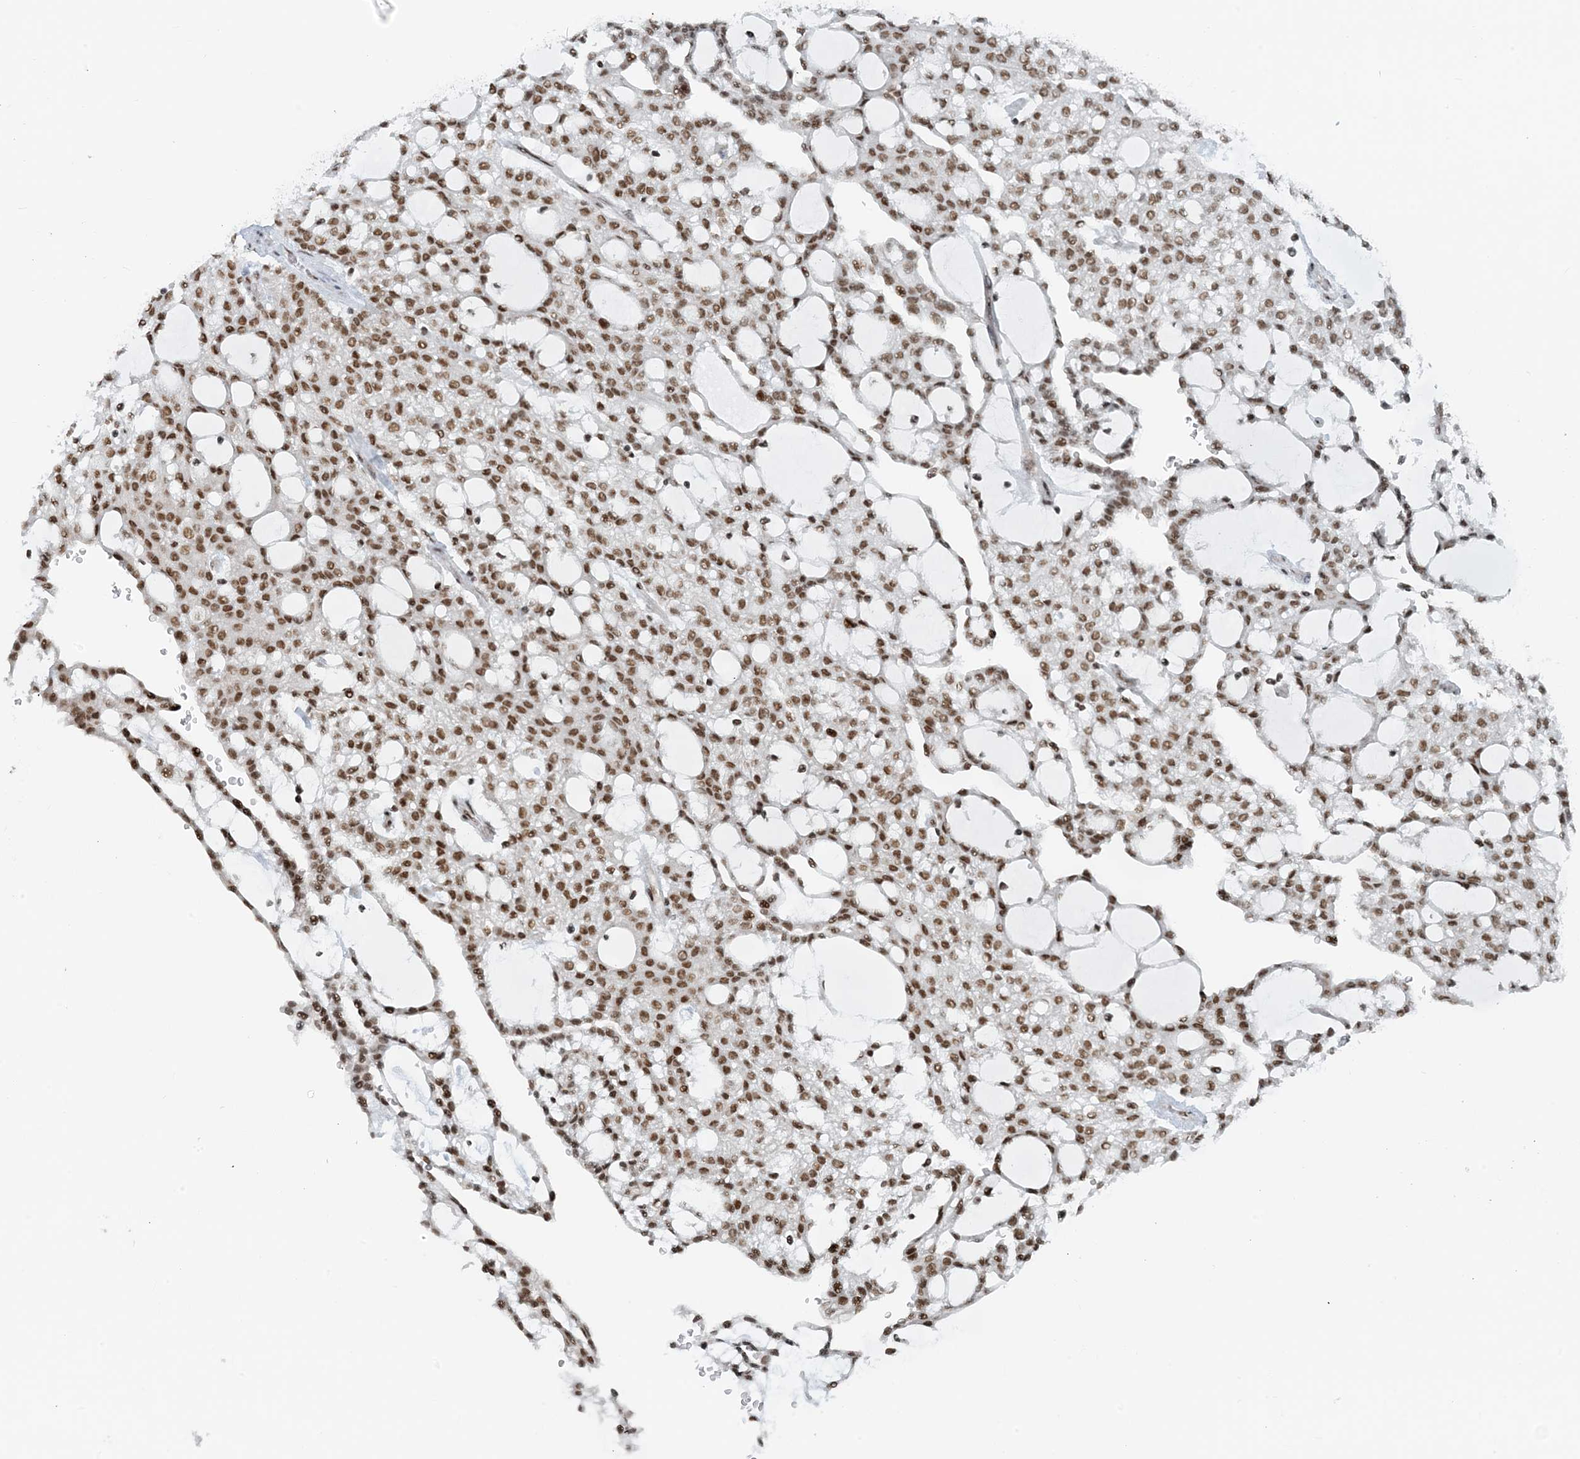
{"staining": {"intensity": "moderate", "quantity": ">75%", "location": "nuclear"}, "tissue": "renal cancer", "cell_type": "Tumor cells", "image_type": "cancer", "snomed": [{"axis": "morphology", "description": "Adenocarcinoma, NOS"}, {"axis": "topography", "description": "Kidney"}], "caption": "A micrograph showing moderate nuclear positivity in about >75% of tumor cells in adenocarcinoma (renal), as visualized by brown immunohistochemical staining.", "gene": "ZNF500", "patient": {"sex": "male", "age": 63}}